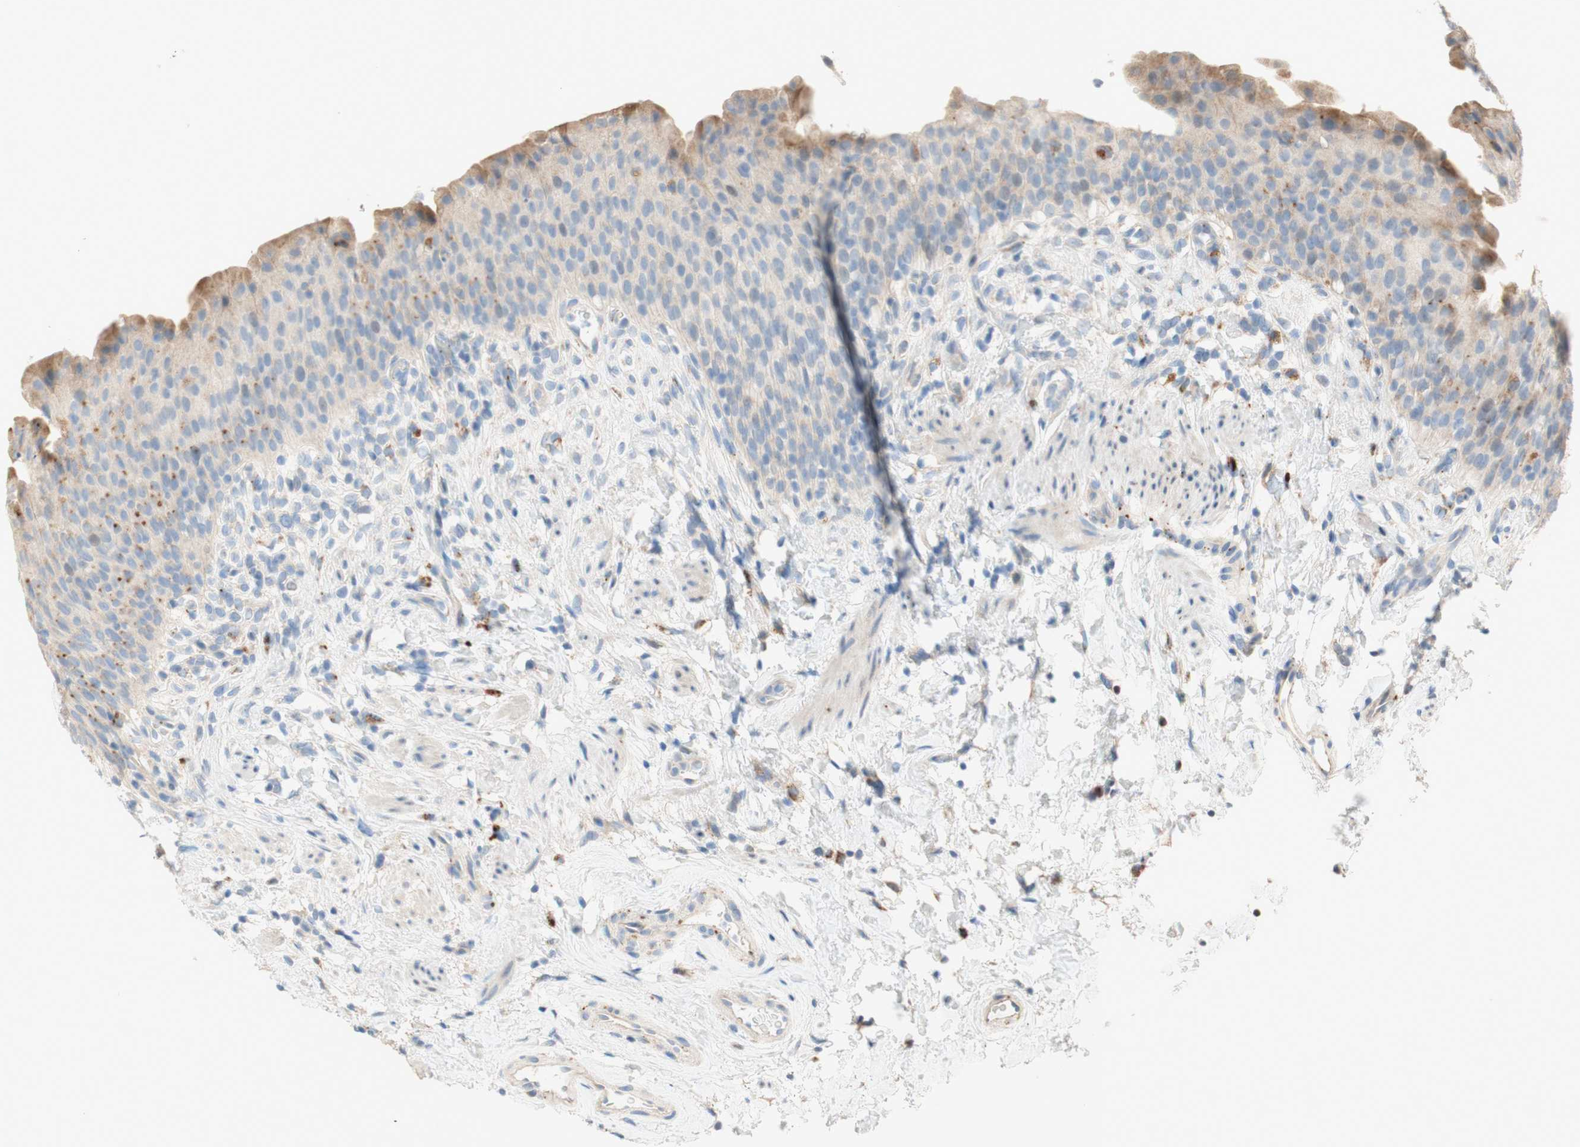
{"staining": {"intensity": "weak", "quantity": ">75%", "location": "cytoplasmic/membranous"}, "tissue": "urinary bladder", "cell_type": "Urothelial cells", "image_type": "normal", "snomed": [{"axis": "morphology", "description": "Normal tissue, NOS"}, {"axis": "topography", "description": "Urinary bladder"}], "caption": "About >75% of urothelial cells in normal urinary bladder demonstrate weak cytoplasmic/membranous protein staining as visualized by brown immunohistochemical staining.", "gene": "PTPN21", "patient": {"sex": "female", "age": 79}}